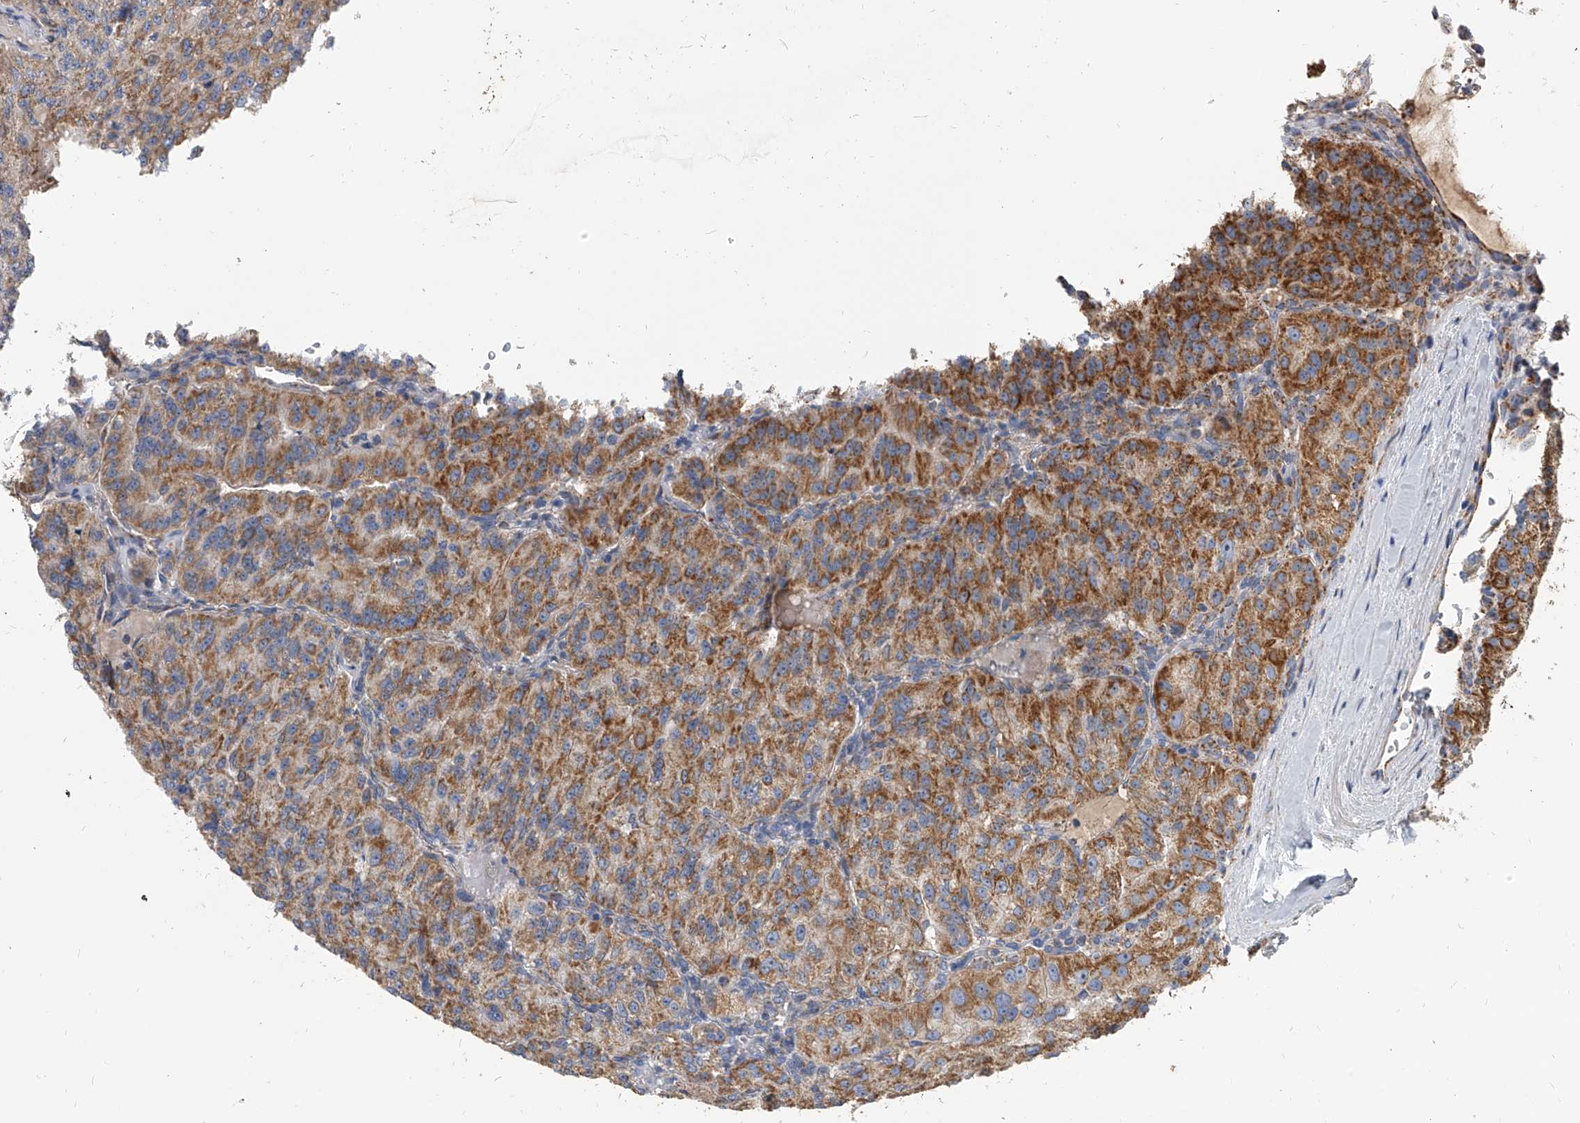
{"staining": {"intensity": "moderate", "quantity": "25%-75%", "location": "cytoplasmic/membranous"}, "tissue": "renal cancer", "cell_type": "Tumor cells", "image_type": "cancer", "snomed": [{"axis": "morphology", "description": "Adenocarcinoma, NOS"}, {"axis": "topography", "description": "Kidney"}], "caption": "Immunohistochemistry (IHC) histopathology image of neoplastic tissue: adenocarcinoma (renal) stained using IHC displays medium levels of moderate protein expression localized specifically in the cytoplasmic/membranous of tumor cells, appearing as a cytoplasmic/membranous brown color.", "gene": "MRPL28", "patient": {"sex": "female", "age": 63}}